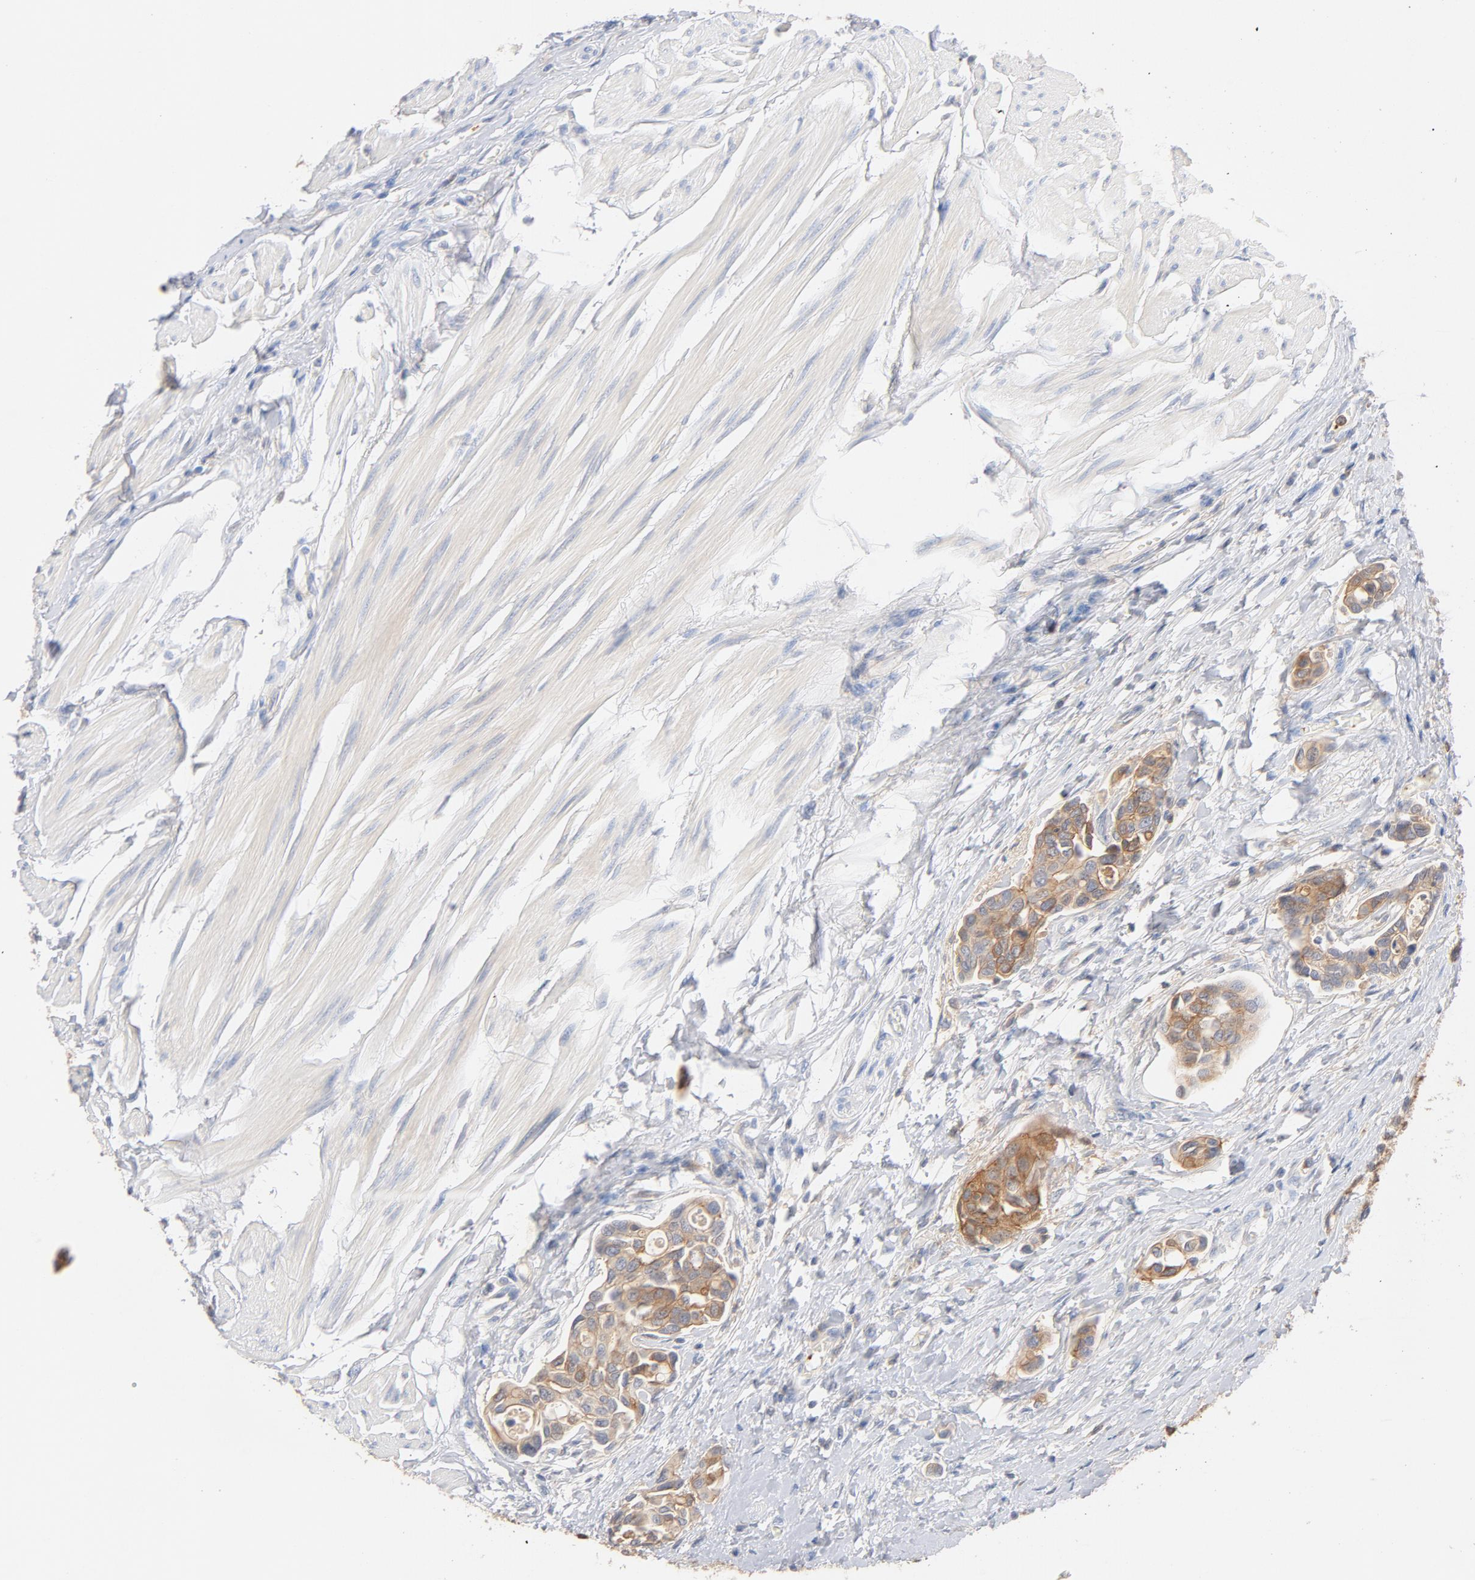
{"staining": {"intensity": "moderate", "quantity": ">75%", "location": "cytoplasmic/membranous"}, "tissue": "urothelial cancer", "cell_type": "Tumor cells", "image_type": "cancer", "snomed": [{"axis": "morphology", "description": "Urothelial carcinoma, High grade"}, {"axis": "topography", "description": "Urinary bladder"}], "caption": "Immunohistochemistry image of urothelial cancer stained for a protein (brown), which reveals medium levels of moderate cytoplasmic/membranous positivity in about >75% of tumor cells.", "gene": "SRC", "patient": {"sex": "male", "age": 78}}